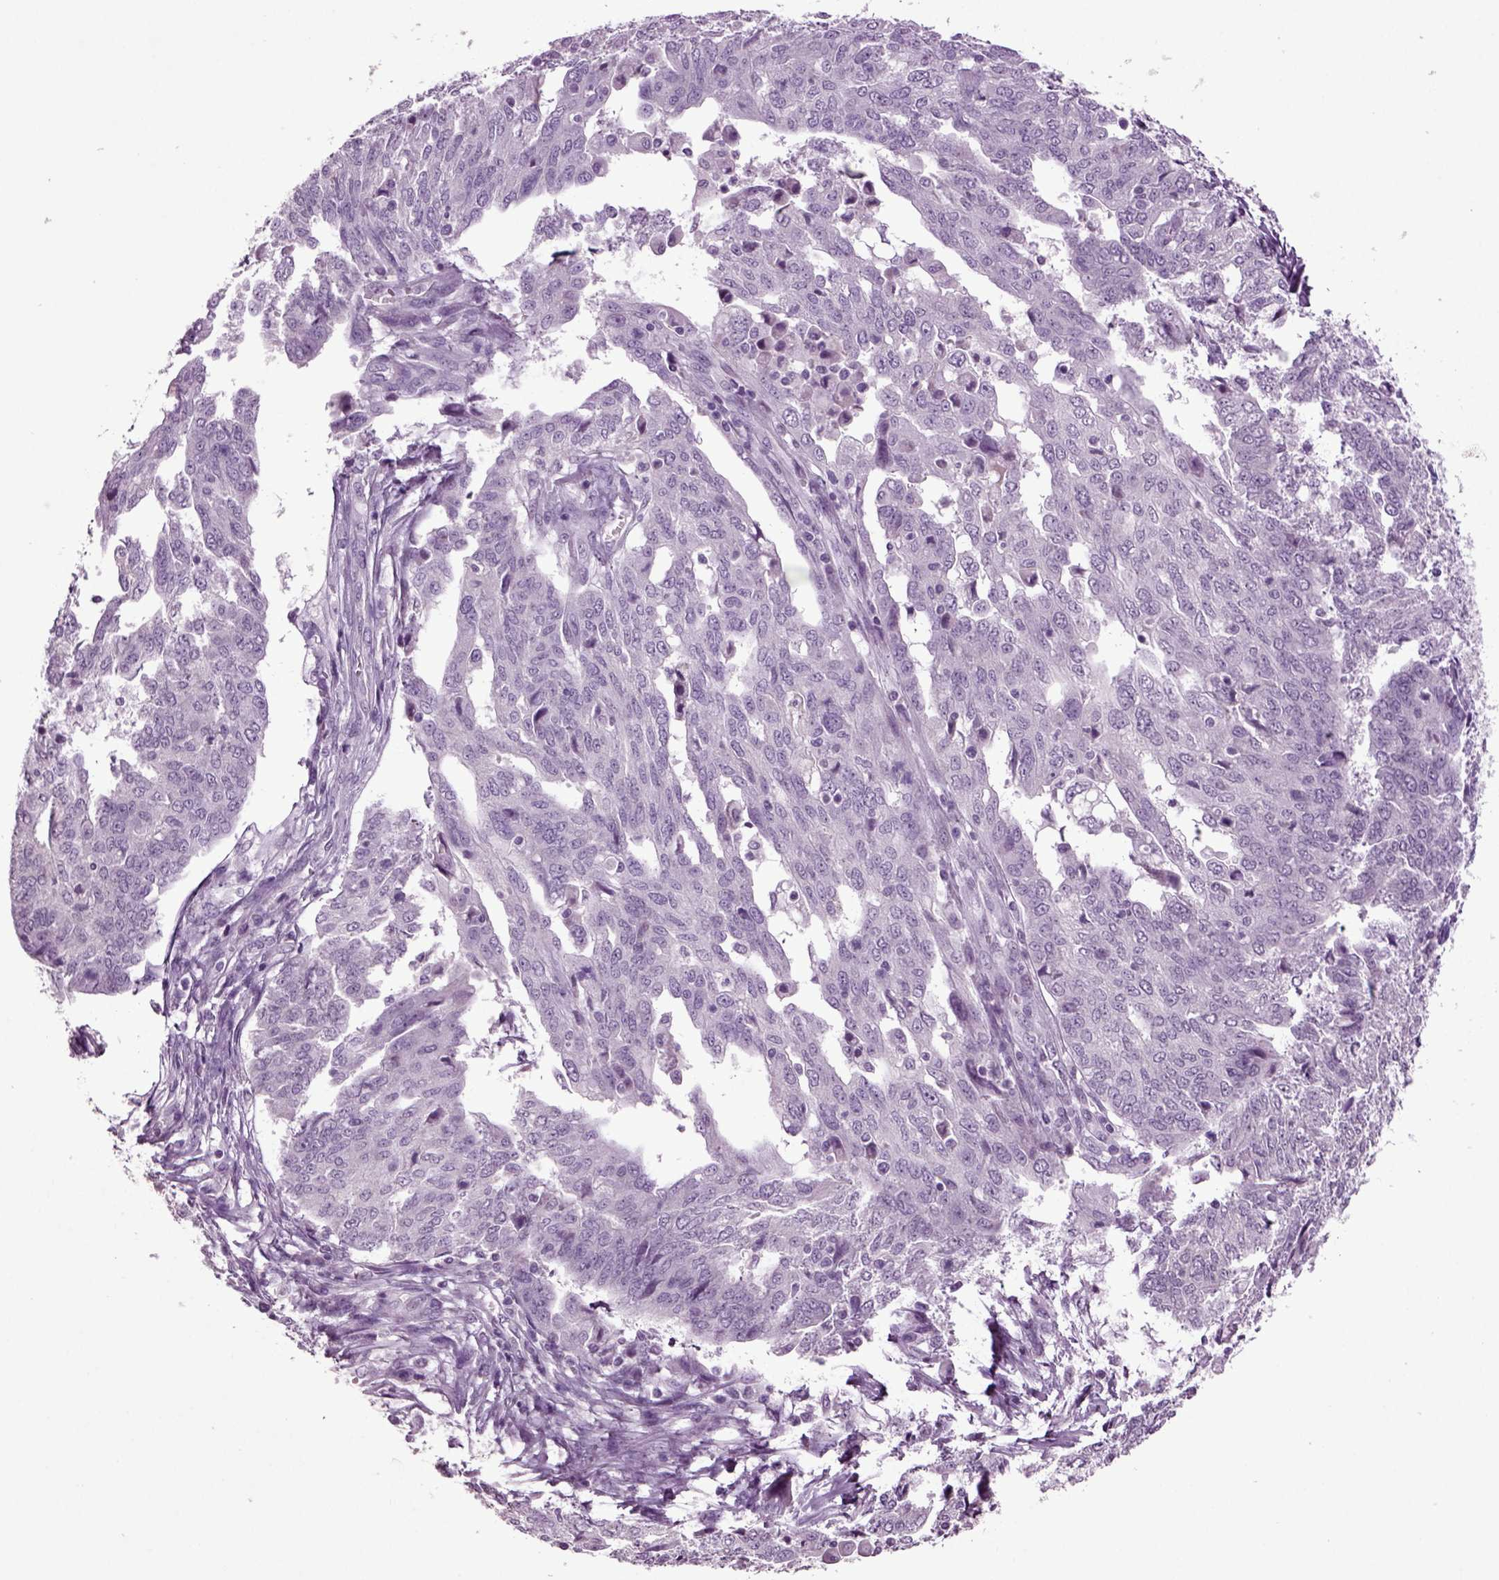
{"staining": {"intensity": "negative", "quantity": "none", "location": "none"}, "tissue": "ovarian cancer", "cell_type": "Tumor cells", "image_type": "cancer", "snomed": [{"axis": "morphology", "description": "Cystadenocarcinoma, serous, NOS"}, {"axis": "topography", "description": "Ovary"}], "caption": "This micrograph is of ovarian serous cystadenocarcinoma stained with IHC to label a protein in brown with the nuclei are counter-stained blue. There is no staining in tumor cells. The staining was performed using DAB to visualize the protein expression in brown, while the nuclei were stained in blue with hematoxylin (Magnification: 20x).", "gene": "SLC17A6", "patient": {"sex": "female", "age": 67}}